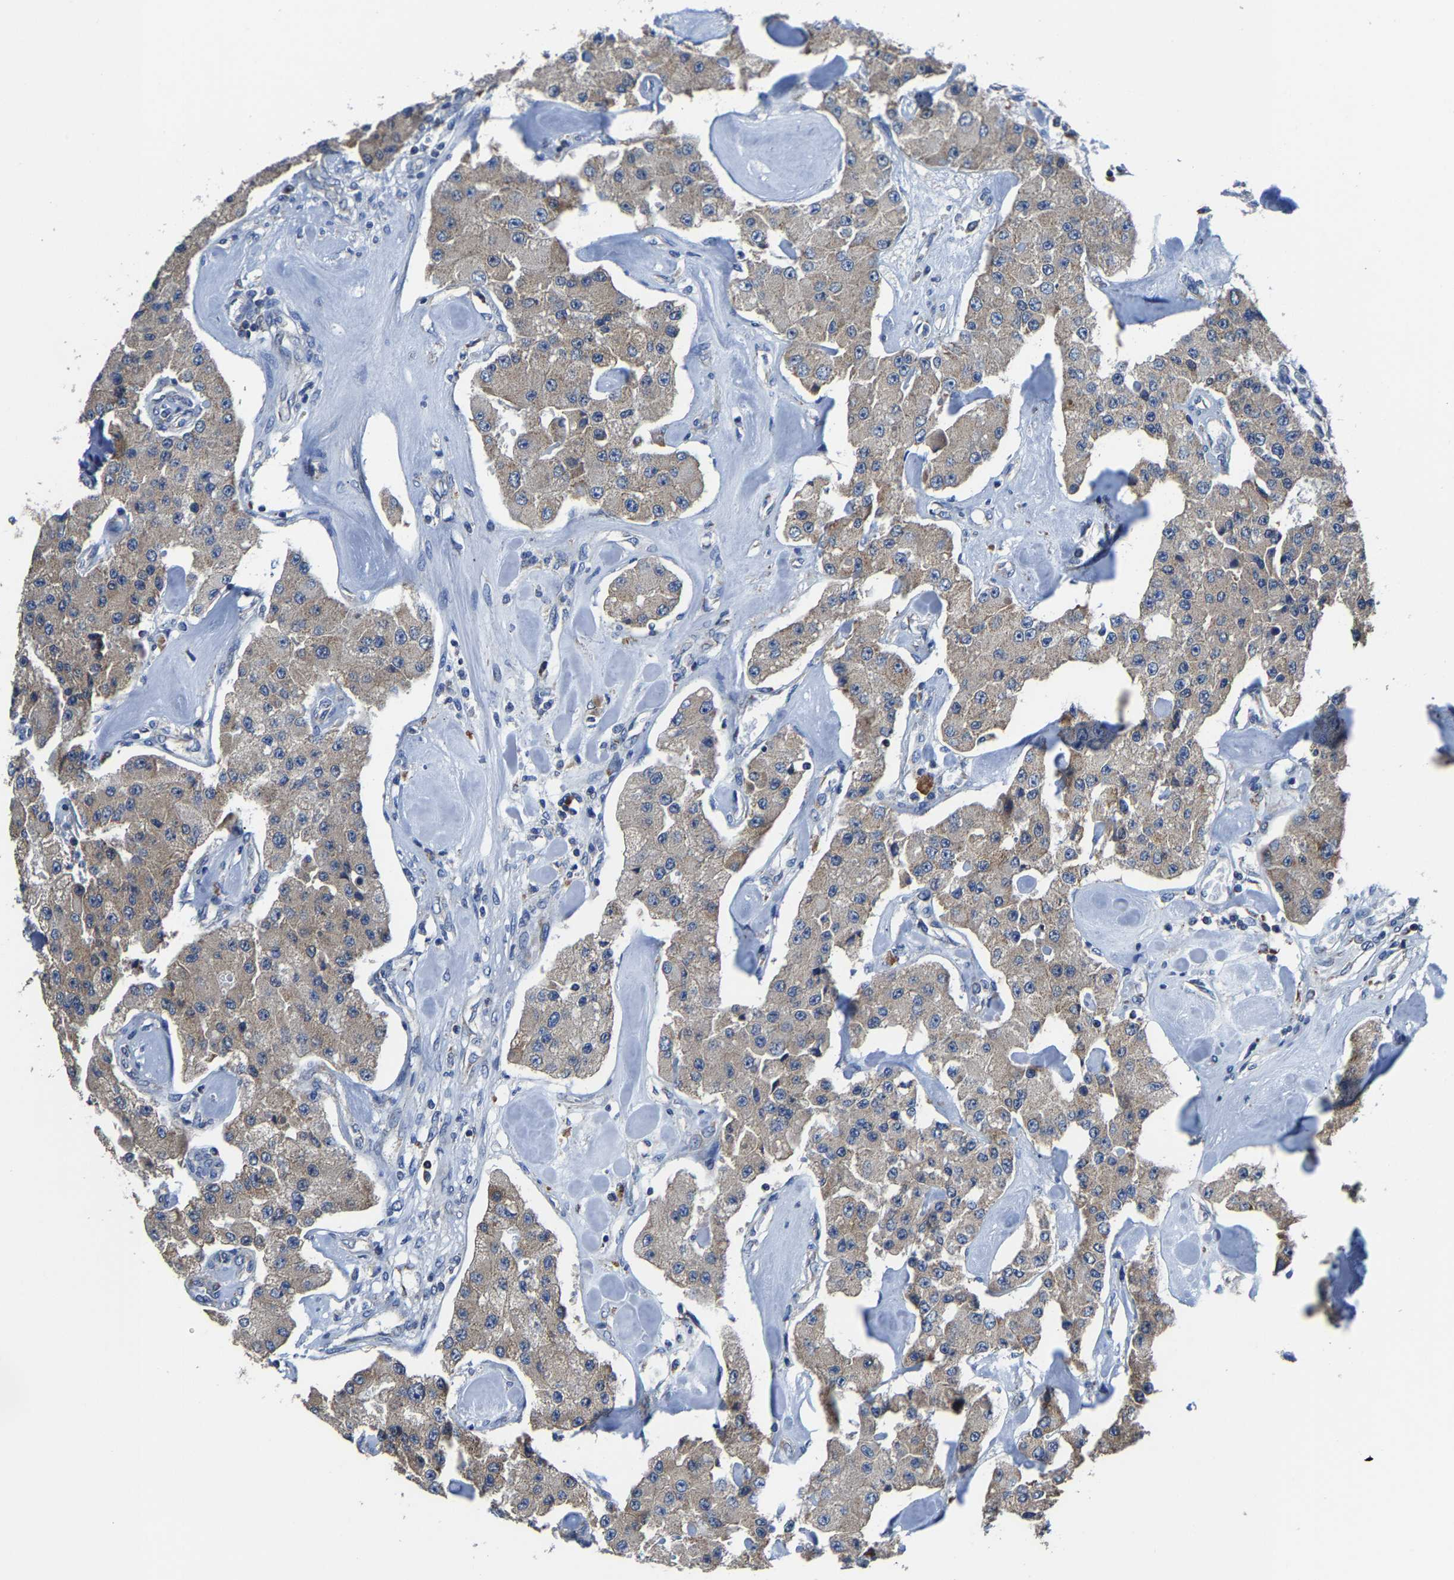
{"staining": {"intensity": "weak", "quantity": ">75%", "location": "cytoplasmic/membranous"}, "tissue": "carcinoid", "cell_type": "Tumor cells", "image_type": "cancer", "snomed": [{"axis": "morphology", "description": "Carcinoid, malignant, NOS"}, {"axis": "topography", "description": "Pancreas"}], "caption": "Weak cytoplasmic/membranous protein staining is present in about >75% of tumor cells in malignant carcinoid.", "gene": "AGK", "patient": {"sex": "male", "age": 41}}